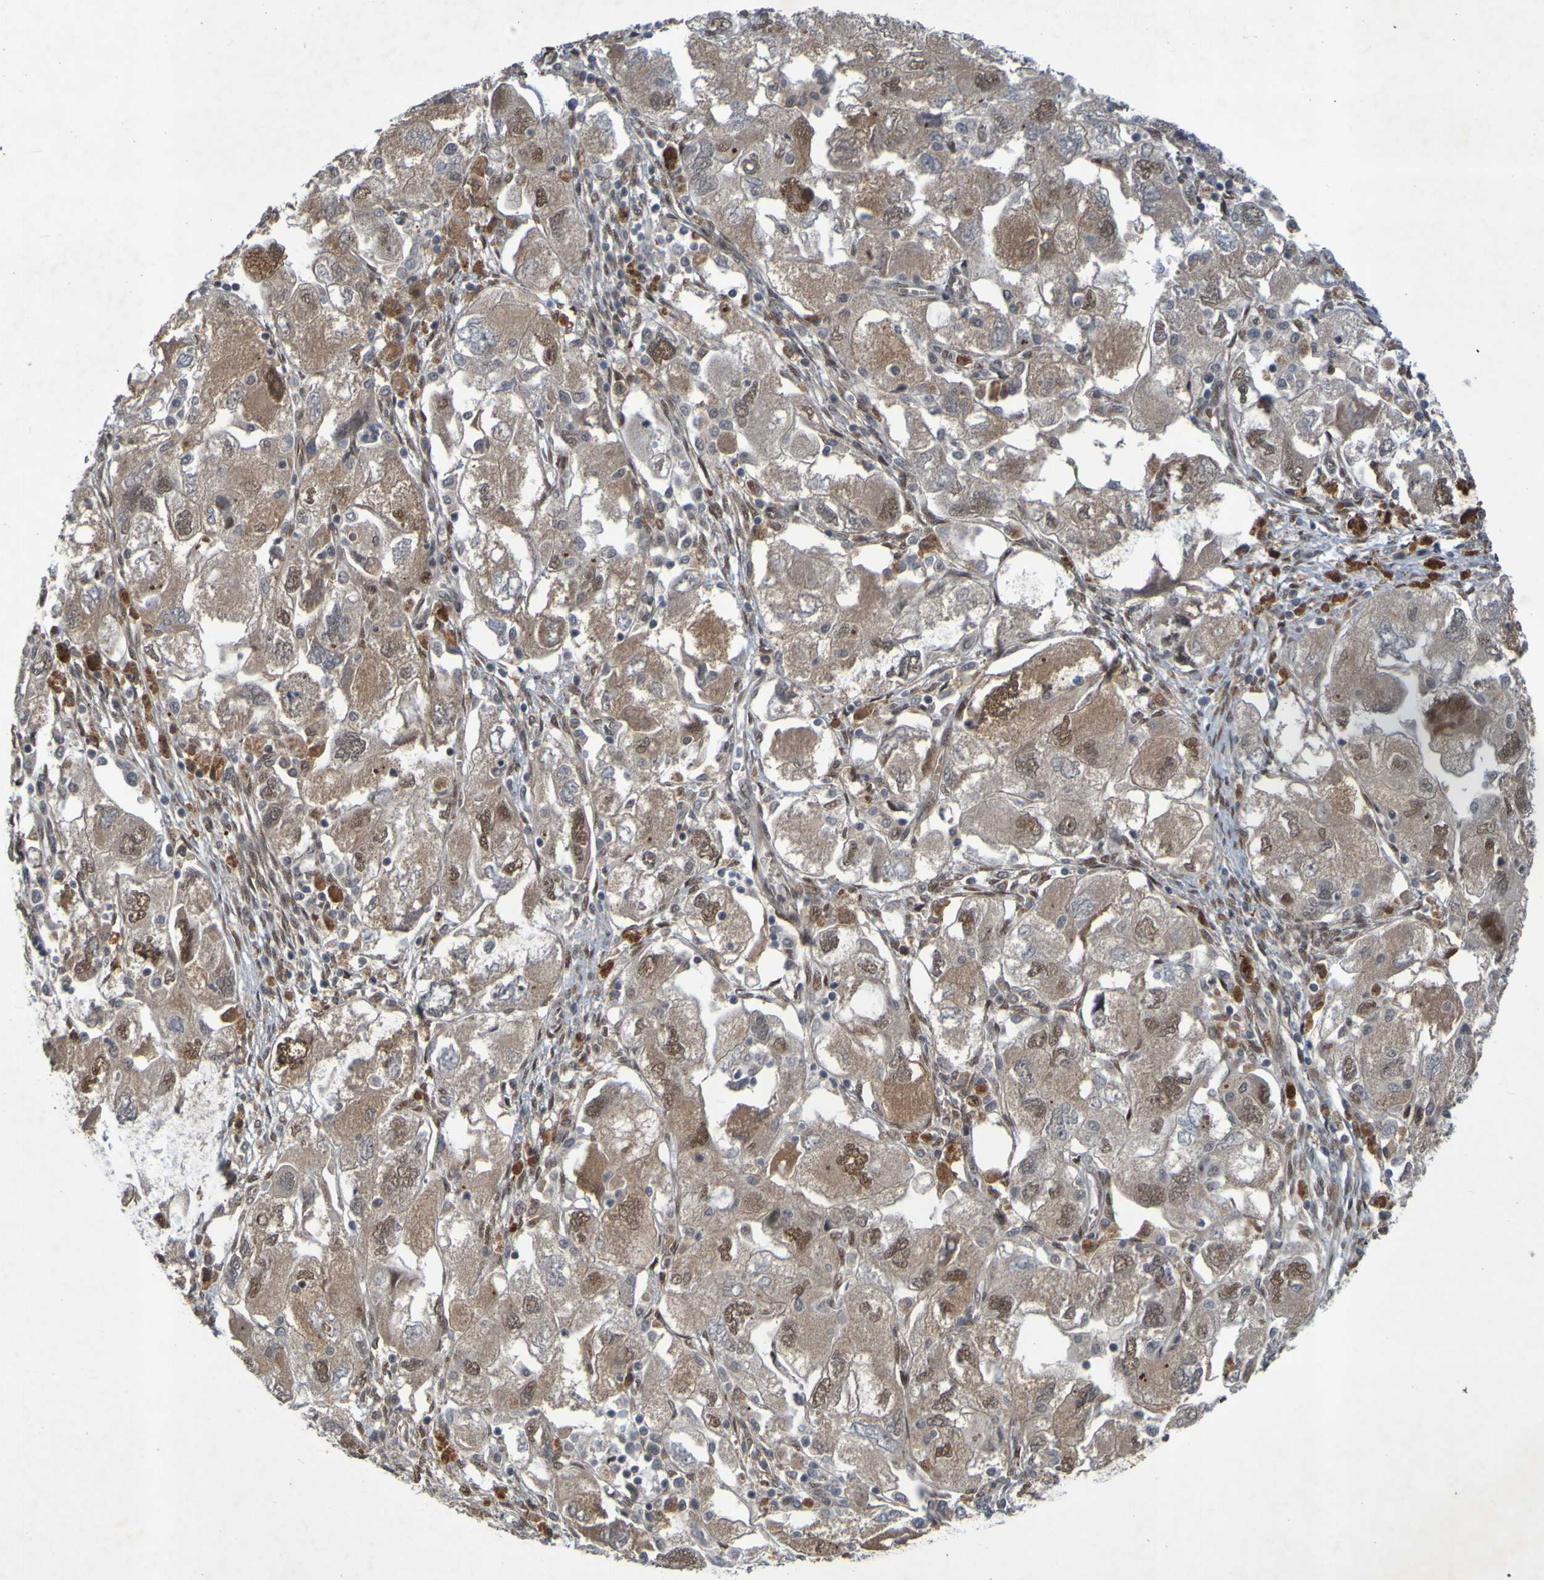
{"staining": {"intensity": "moderate", "quantity": ">75%", "location": "cytoplasmic/membranous,nuclear"}, "tissue": "ovarian cancer", "cell_type": "Tumor cells", "image_type": "cancer", "snomed": [{"axis": "morphology", "description": "Carcinoma, NOS"}, {"axis": "morphology", "description": "Cystadenocarcinoma, serous, NOS"}, {"axis": "topography", "description": "Ovary"}], "caption": "Immunohistochemistry micrograph of human carcinoma (ovarian) stained for a protein (brown), which demonstrates medium levels of moderate cytoplasmic/membranous and nuclear staining in about >75% of tumor cells.", "gene": "MCPH1", "patient": {"sex": "female", "age": 69}}